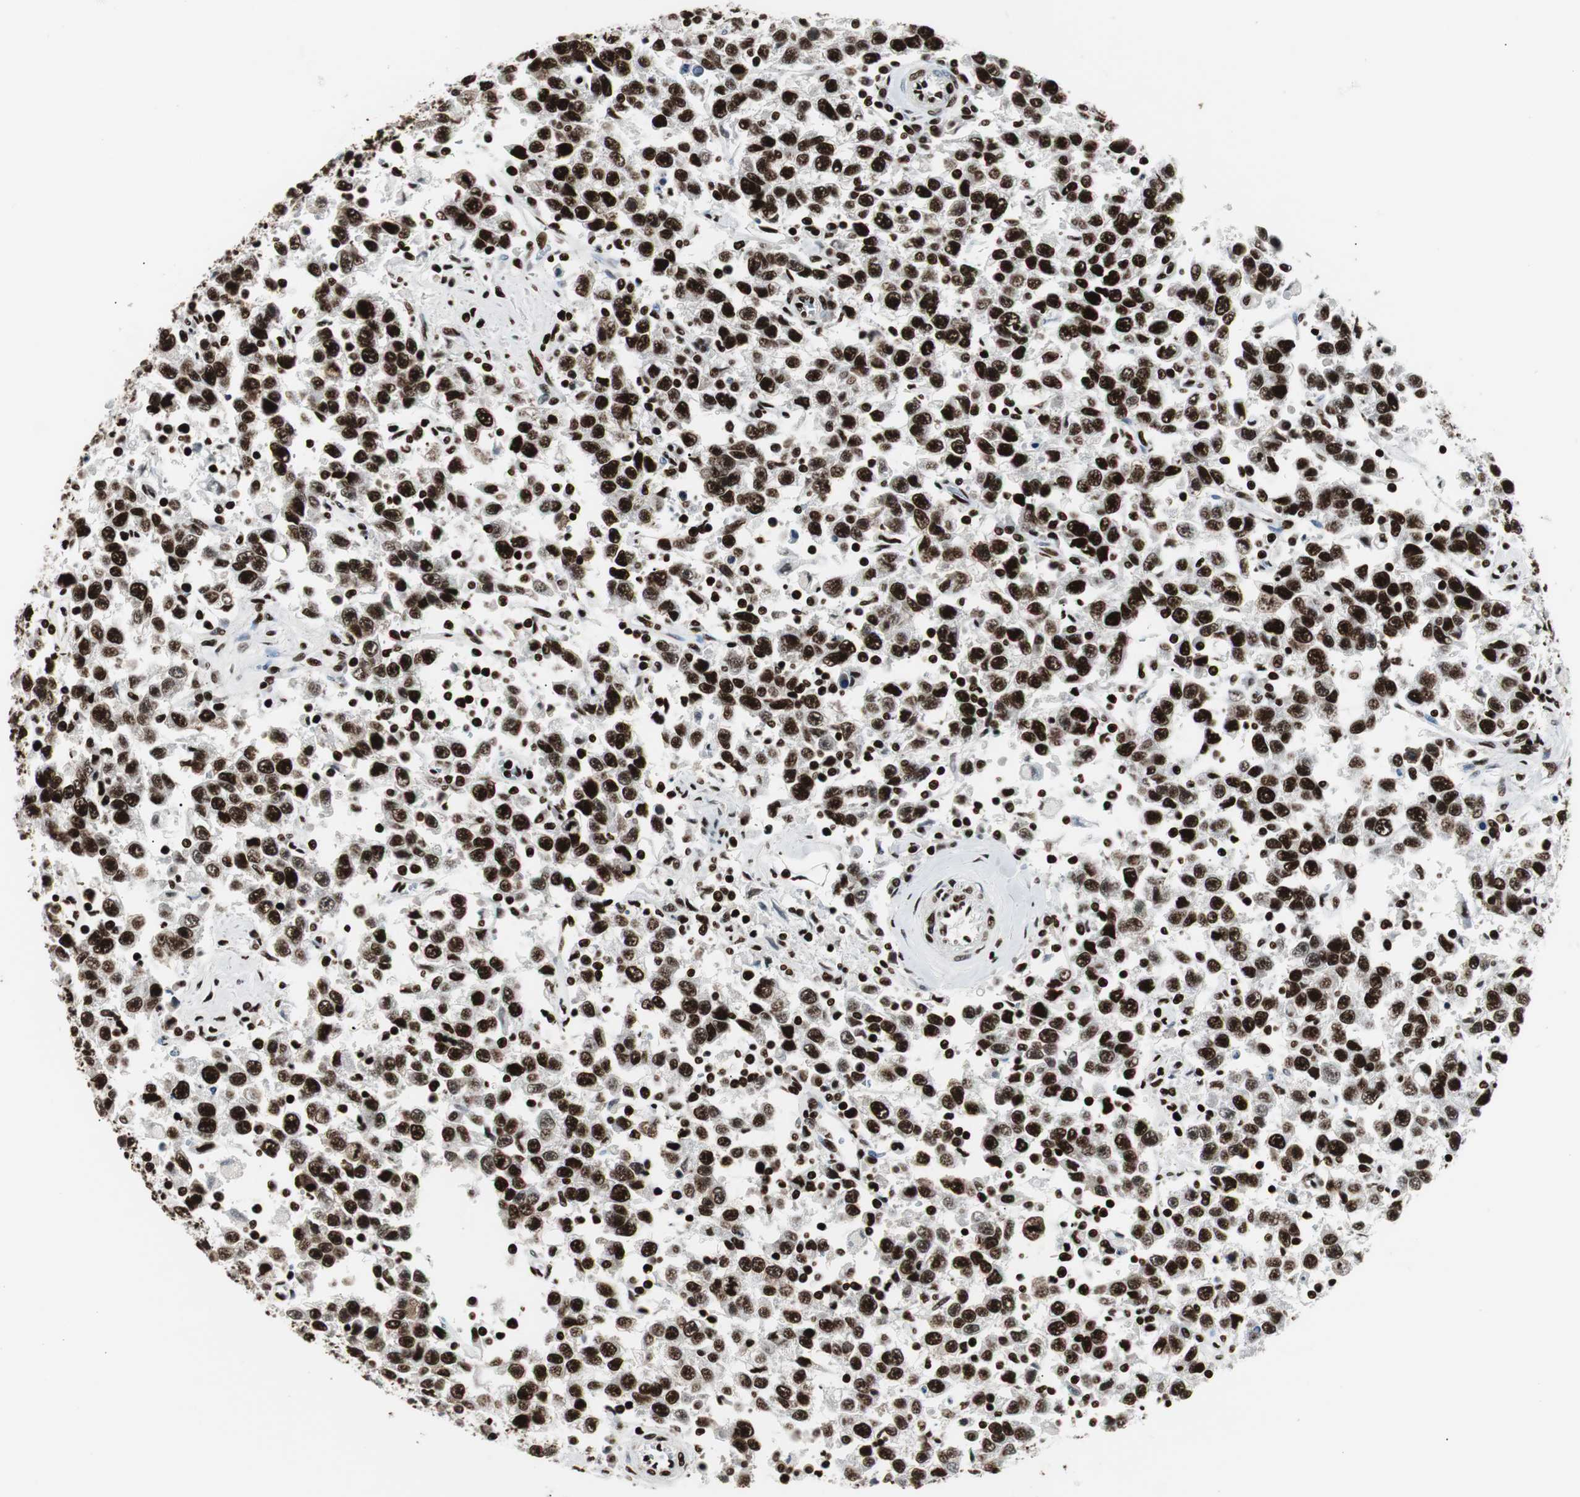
{"staining": {"intensity": "strong", "quantity": ">75%", "location": "nuclear"}, "tissue": "testis cancer", "cell_type": "Tumor cells", "image_type": "cancer", "snomed": [{"axis": "morphology", "description": "Seminoma, NOS"}, {"axis": "topography", "description": "Testis"}], "caption": "Immunohistochemical staining of human seminoma (testis) reveals strong nuclear protein expression in approximately >75% of tumor cells.", "gene": "MTA2", "patient": {"sex": "male", "age": 41}}